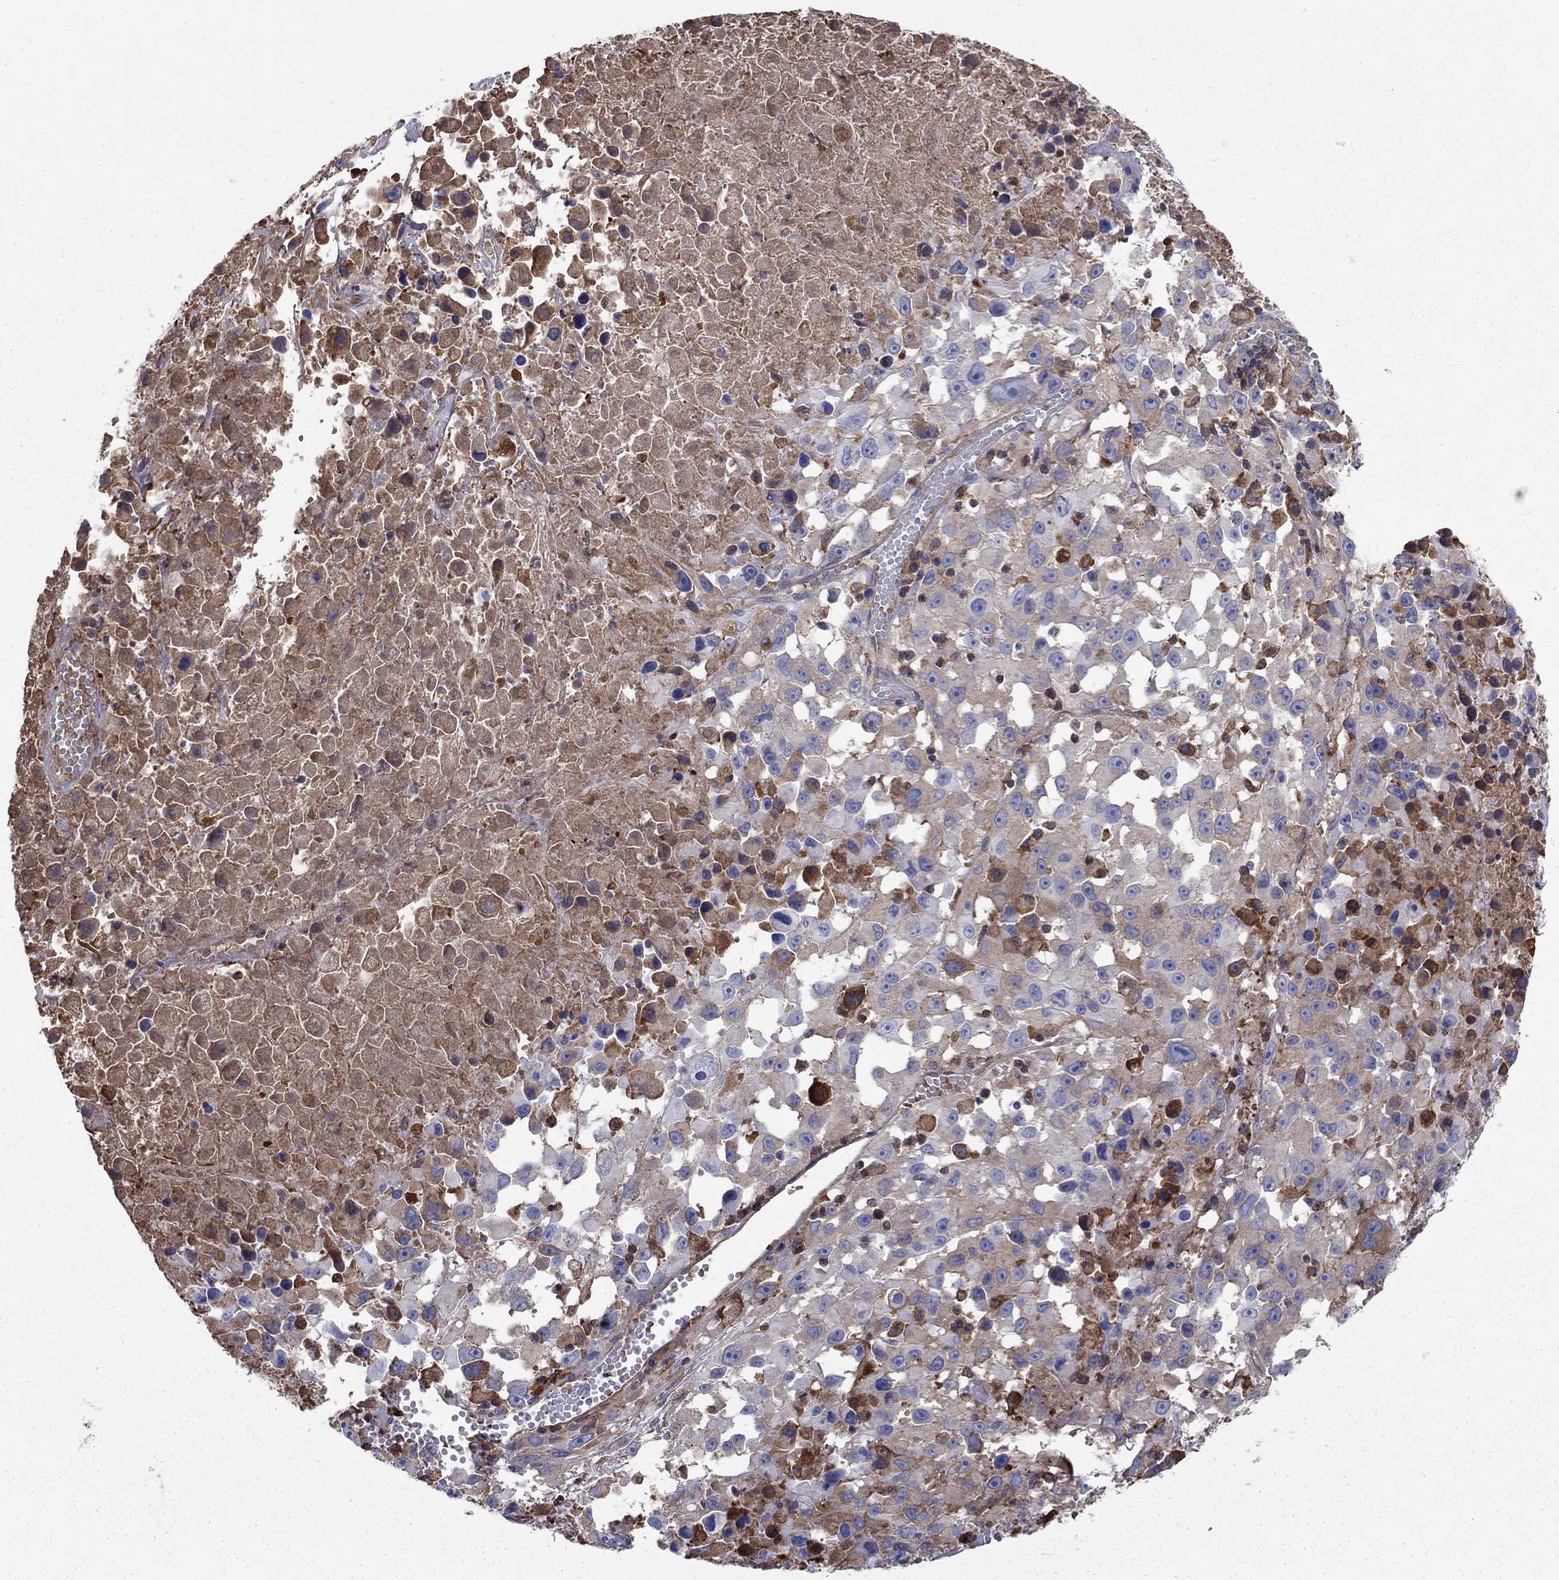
{"staining": {"intensity": "moderate", "quantity": "<25%", "location": "cytoplasmic/membranous"}, "tissue": "melanoma", "cell_type": "Tumor cells", "image_type": "cancer", "snomed": [{"axis": "morphology", "description": "Malignant melanoma, Metastatic site"}, {"axis": "topography", "description": "Lymph node"}], "caption": "A photomicrograph of malignant melanoma (metastatic site) stained for a protein demonstrates moderate cytoplasmic/membranous brown staining in tumor cells. Using DAB (brown) and hematoxylin (blue) stains, captured at high magnification using brightfield microscopy.", "gene": "HPX", "patient": {"sex": "male", "age": 50}}